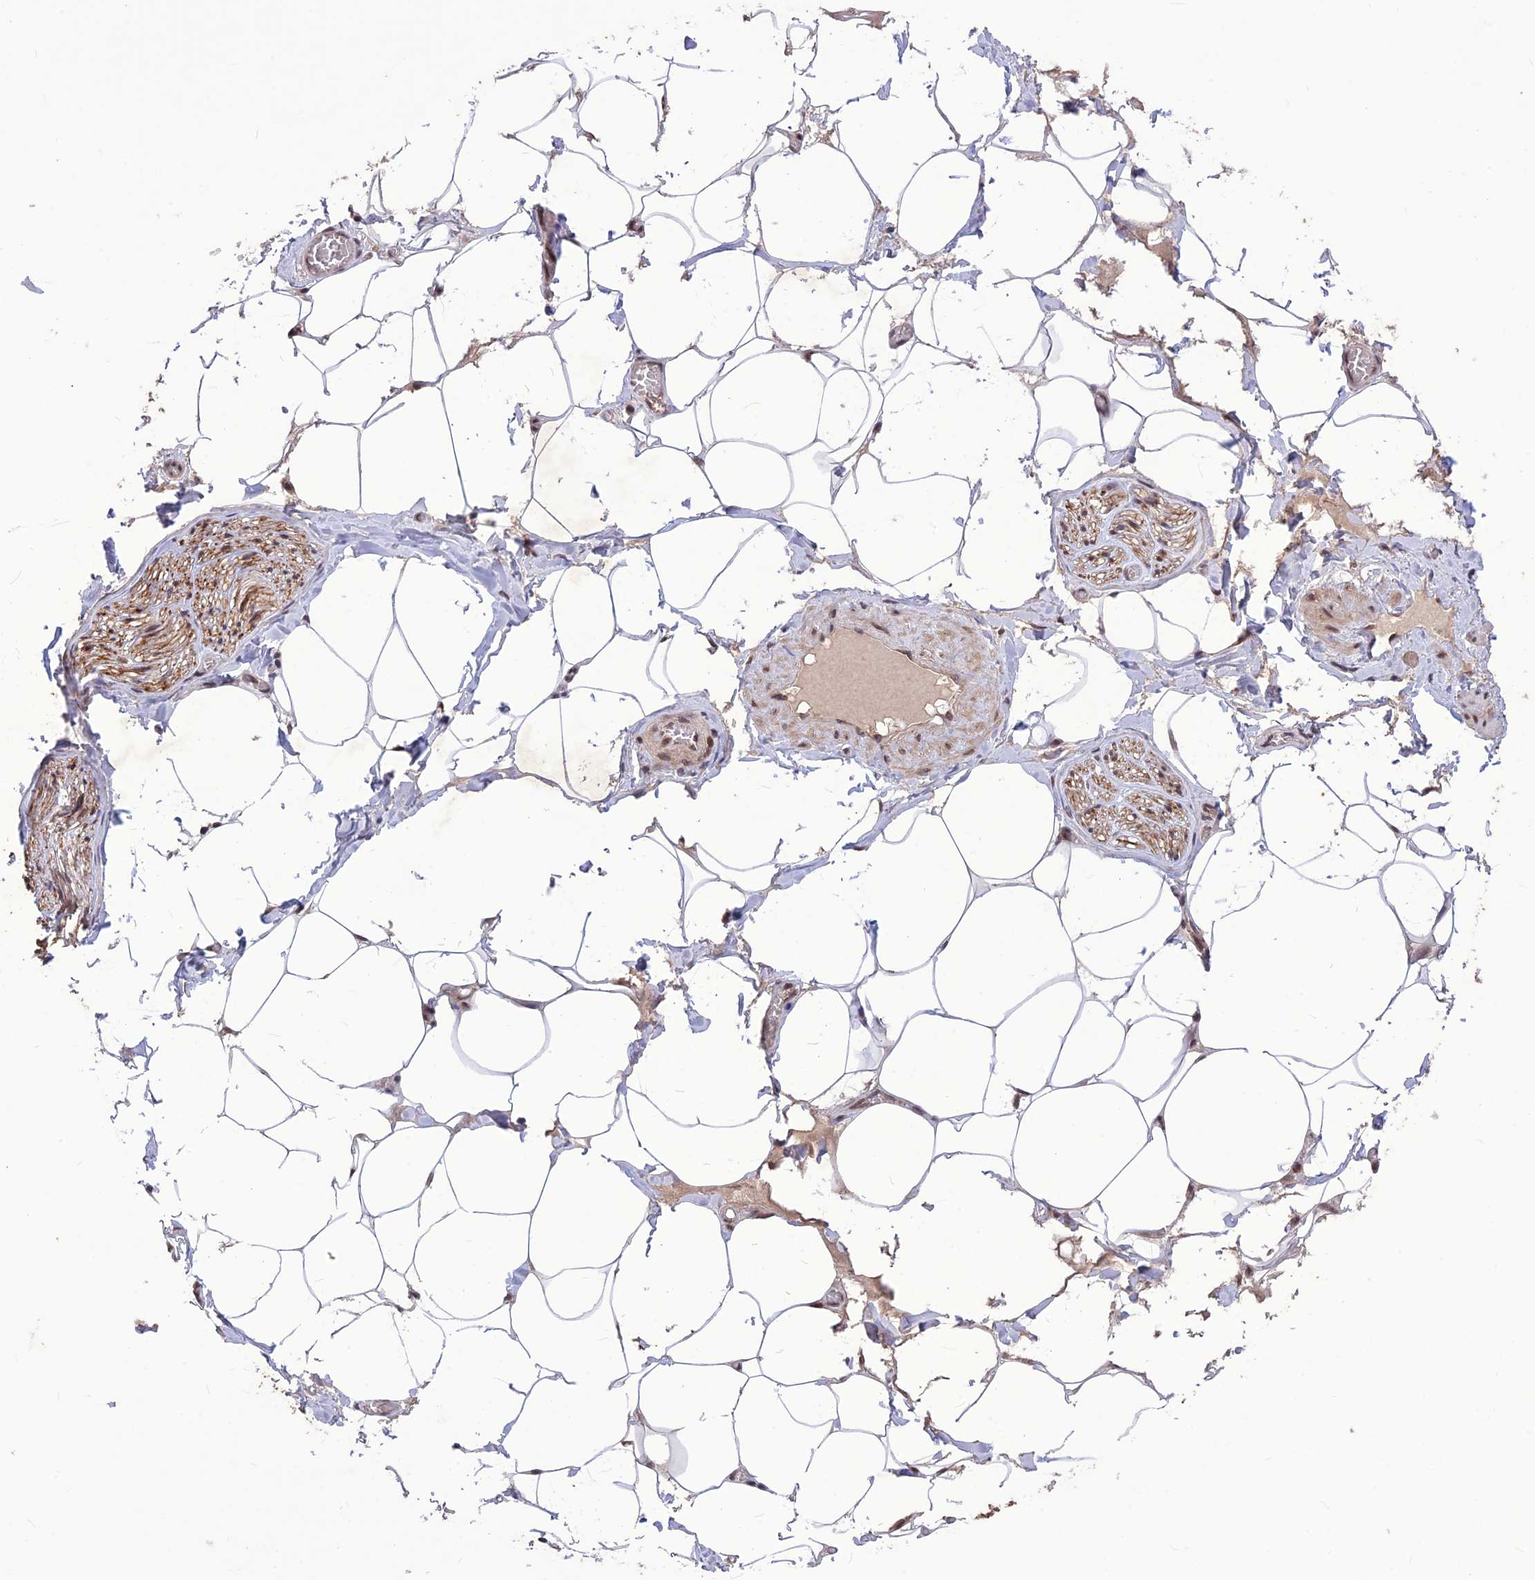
{"staining": {"intensity": "moderate", "quantity": ">75%", "location": "nuclear"}, "tissue": "adipose tissue", "cell_type": "Adipocytes", "image_type": "normal", "snomed": [{"axis": "morphology", "description": "Normal tissue, NOS"}, {"axis": "topography", "description": "Soft tissue"}, {"axis": "topography", "description": "Adipose tissue"}, {"axis": "topography", "description": "Vascular tissue"}, {"axis": "topography", "description": "Peripheral nerve tissue"}], "caption": "Protein staining by immunohistochemistry exhibits moderate nuclear positivity in approximately >75% of adipocytes in normal adipose tissue.", "gene": "DIS3", "patient": {"sex": "male", "age": 46}}